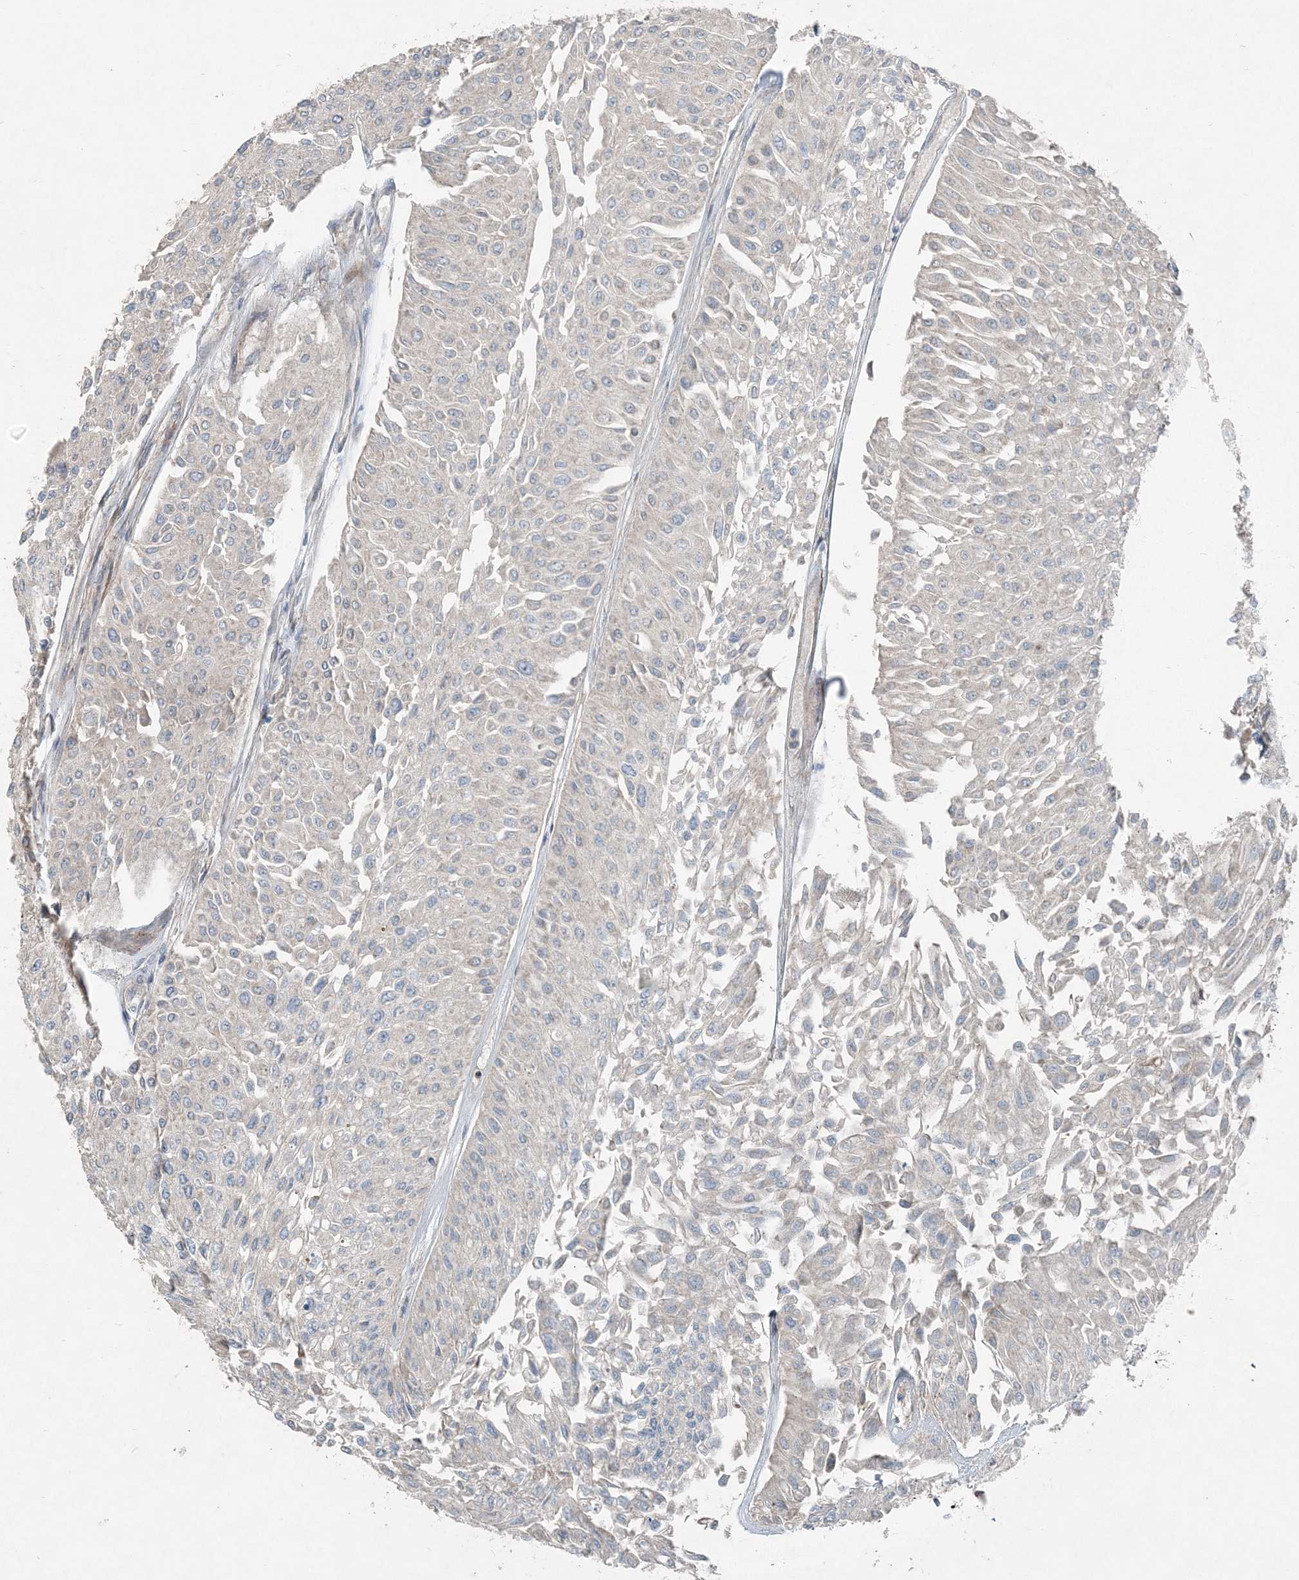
{"staining": {"intensity": "negative", "quantity": "none", "location": "none"}, "tissue": "urothelial cancer", "cell_type": "Tumor cells", "image_type": "cancer", "snomed": [{"axis": "morphology", "description": "Urothelial carcinoma, Low grade"}, {"axis": "topography", "description": "Urinary bladder"}], "caption": "Tumor cells show no significant protein expression in low-grade urothelial carcinoma.", "gene": "INTU", "patient": {"sex": "male", "age": 67}}